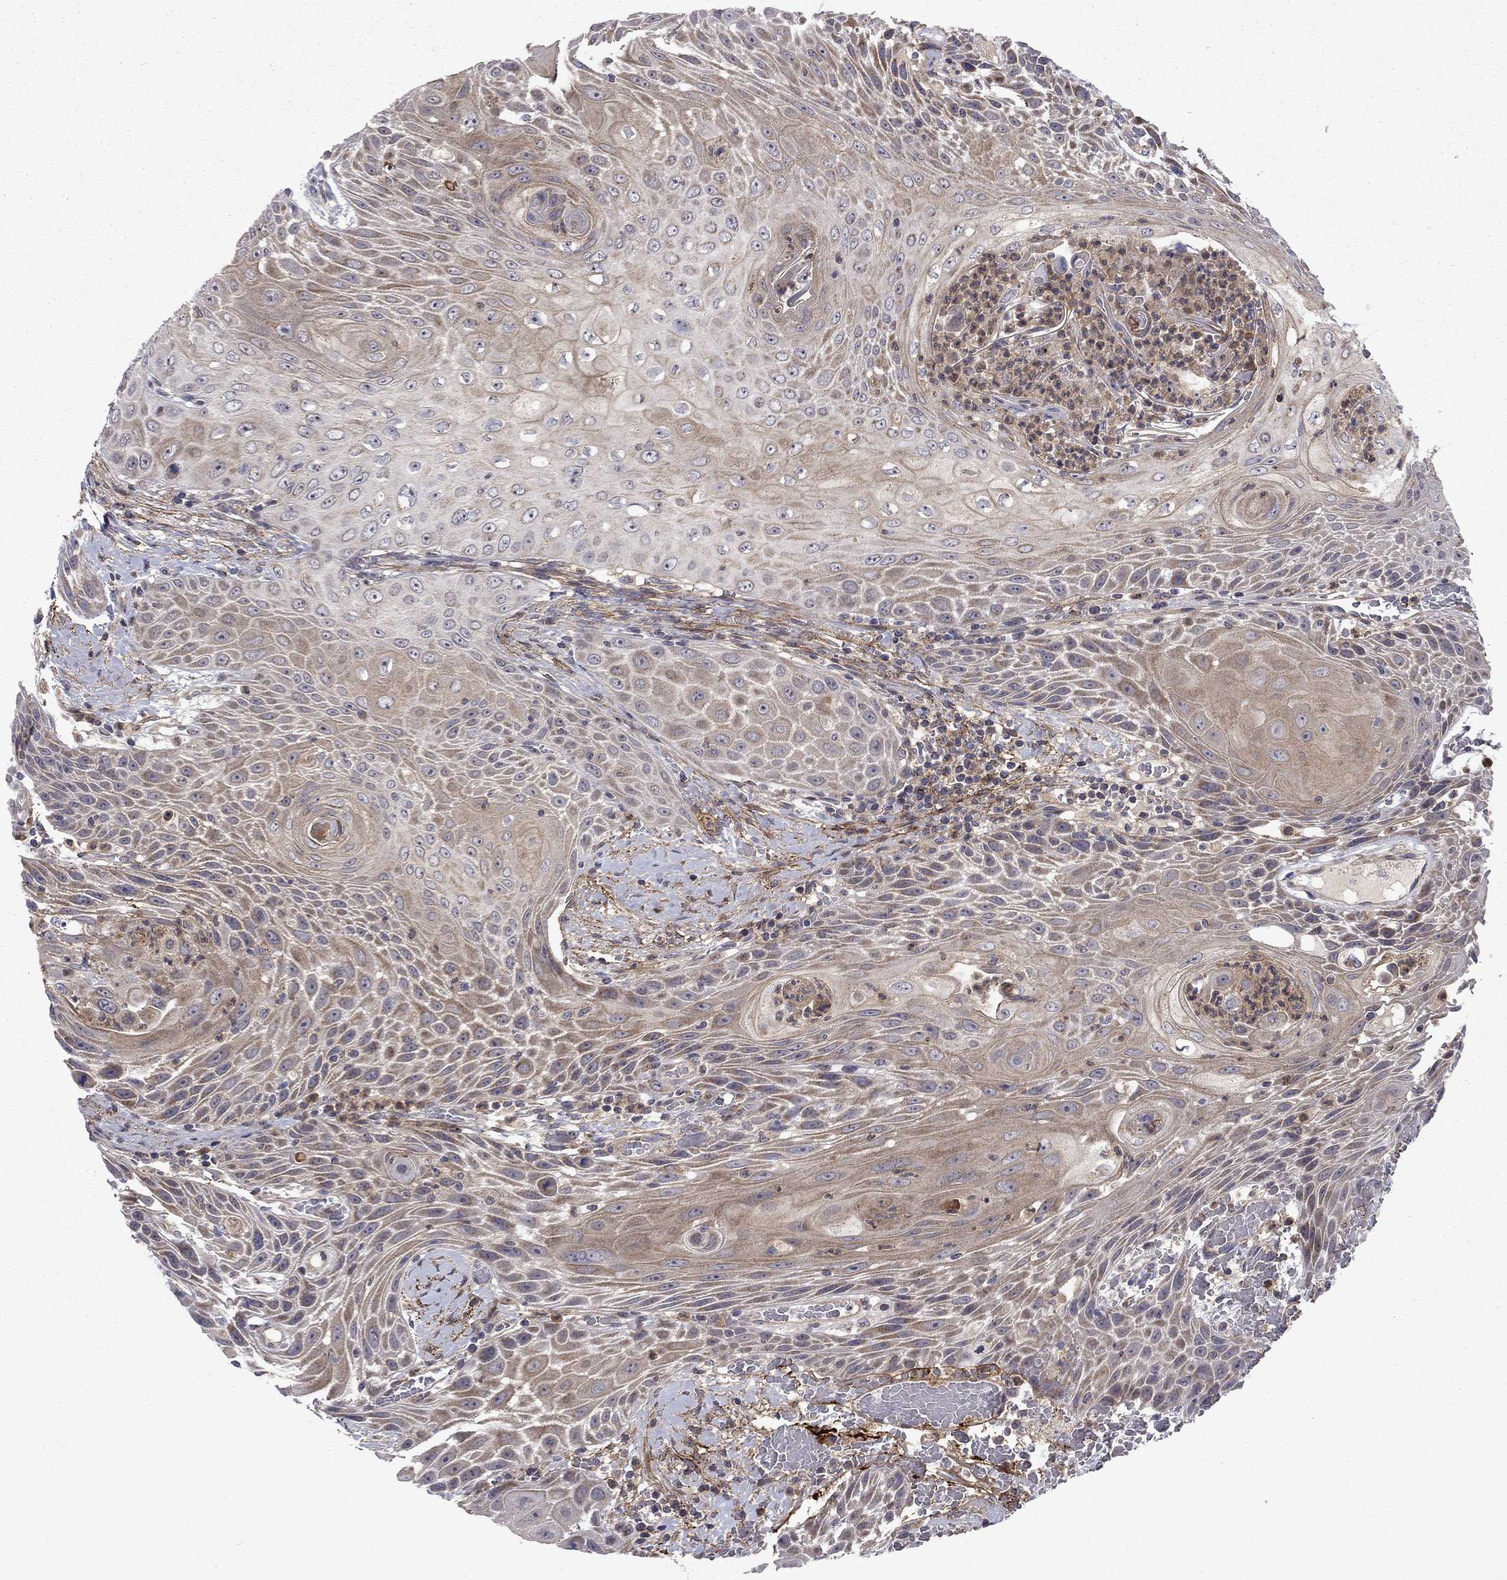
{"staining": {"intensity": "weak", "quantity": ">75%", "location": "cytoplasmic/membranous"}, "tissue": "head and neck cancer", "cell_type": "Tumor cells", "image_type": "cancer", "snomed": [{"axis": "morphology", "description": "Squamous cell carcinoma, NOS"}, {"axis": "topography", "description": "Head-Neck"}], "caption": "Immunohistochemical staining of human head and neck squamous cell carcinoma shows low levels of weak cytoplasmic/membranous positivity in about >75% of tumor cells. The protein is shown in brown color, while the nuclei are stained blue.", "gene": "DOP1B", "patient": {"sex": "male", "age": 69}}